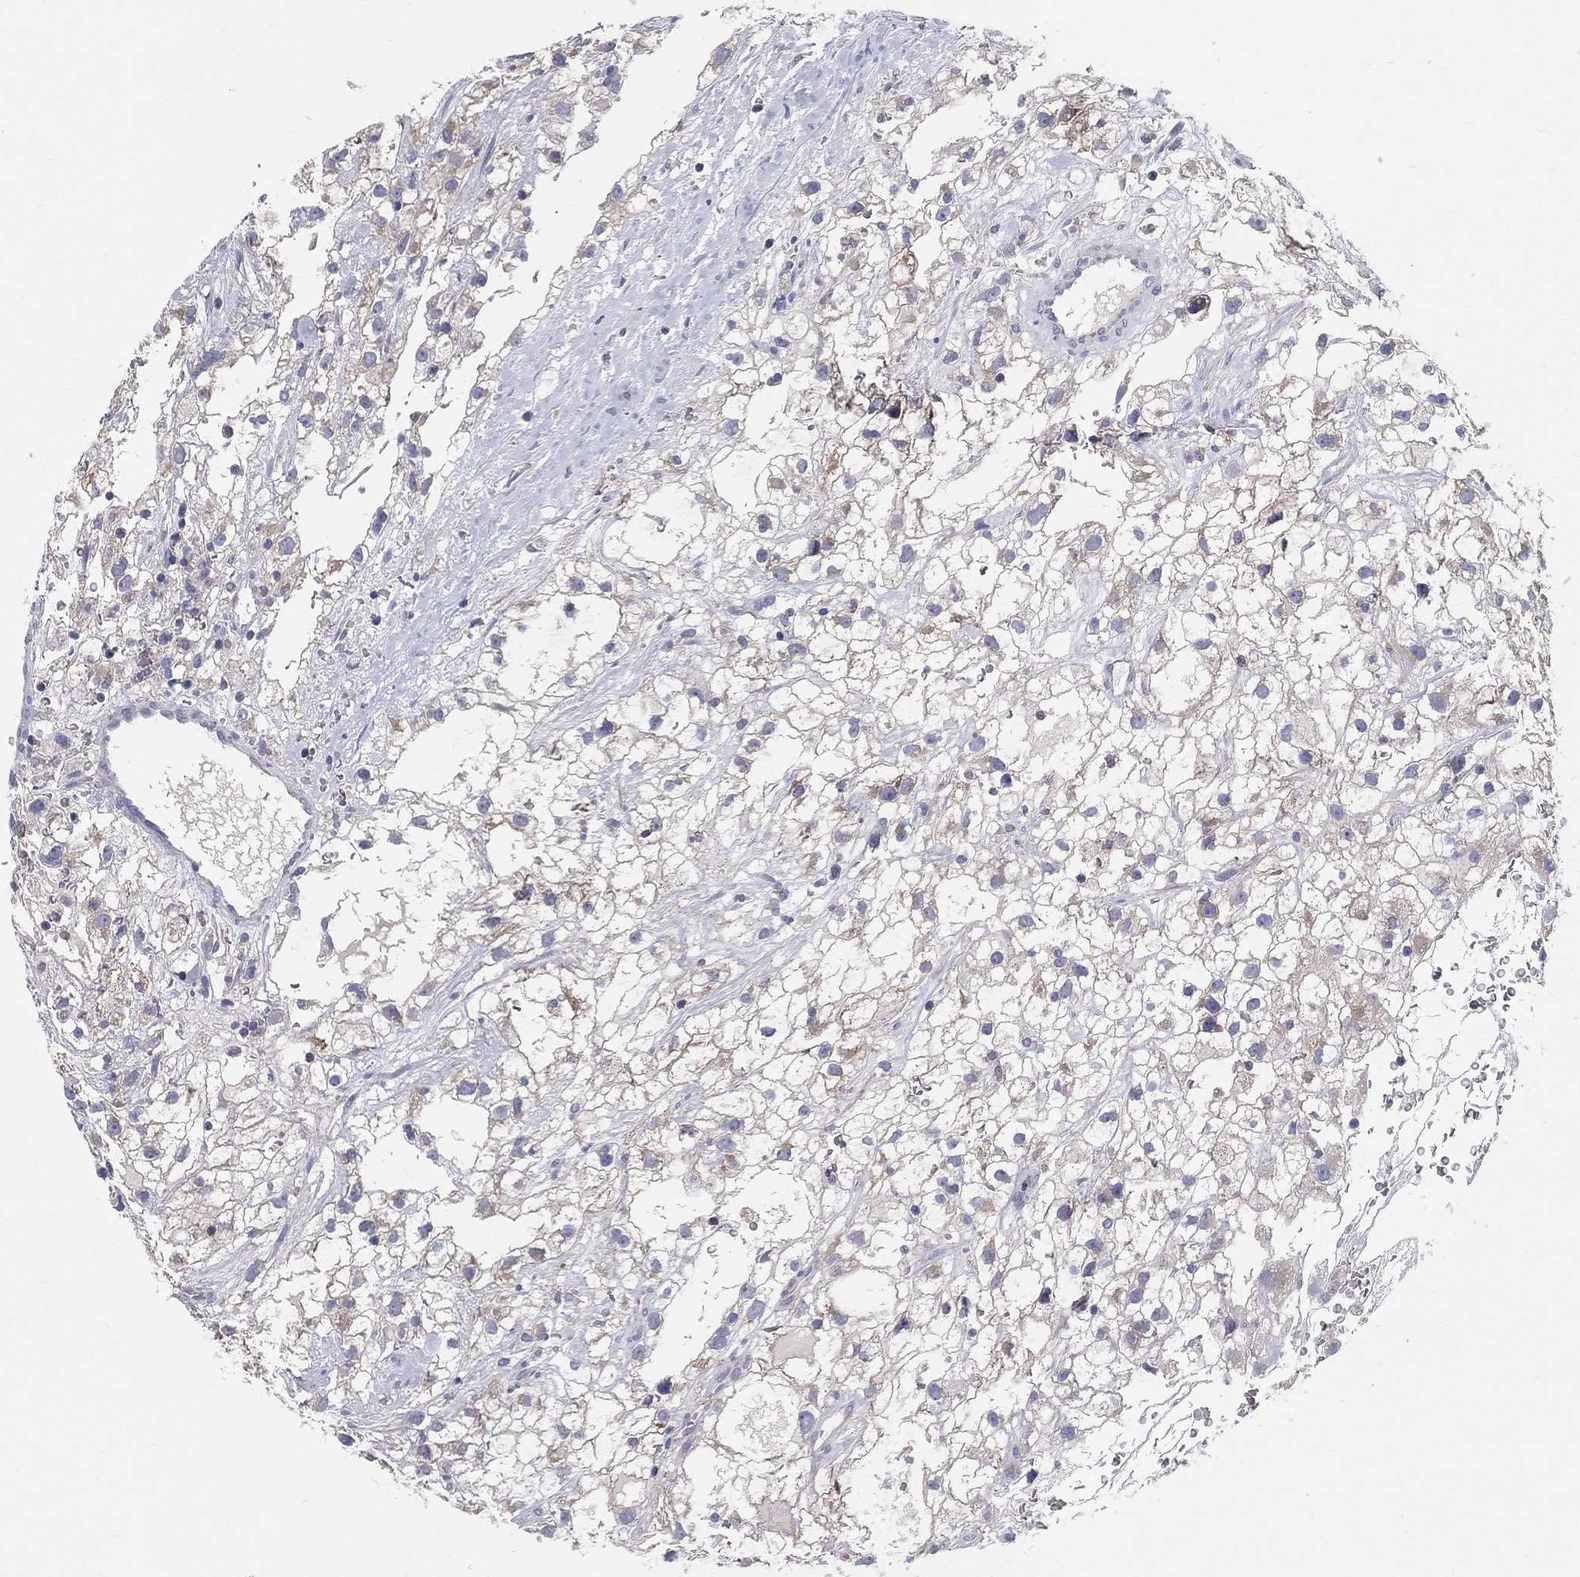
{"staining": {"intensity": "negative", "quantity": "none", "location": "none"}, "tissue": "renal cancer", "cell_type": "Tumor cells", "image_type": "cancer", "snomed": [{"axis": "morphology", "description": "Adenocarcinoma, NOS"}, {"axis": "topography", "description": "Kidney"}], "caption": "Photomicrograph shows no significant protein positivity in tumor cells of renal adenocarcinoma. (Brightfield microscopy of DAB (3,3'-diaminobenzidine) IHC at high magnification).", "gene": "PWWP3A", "patient": {"sex": "male", "age": 59}}